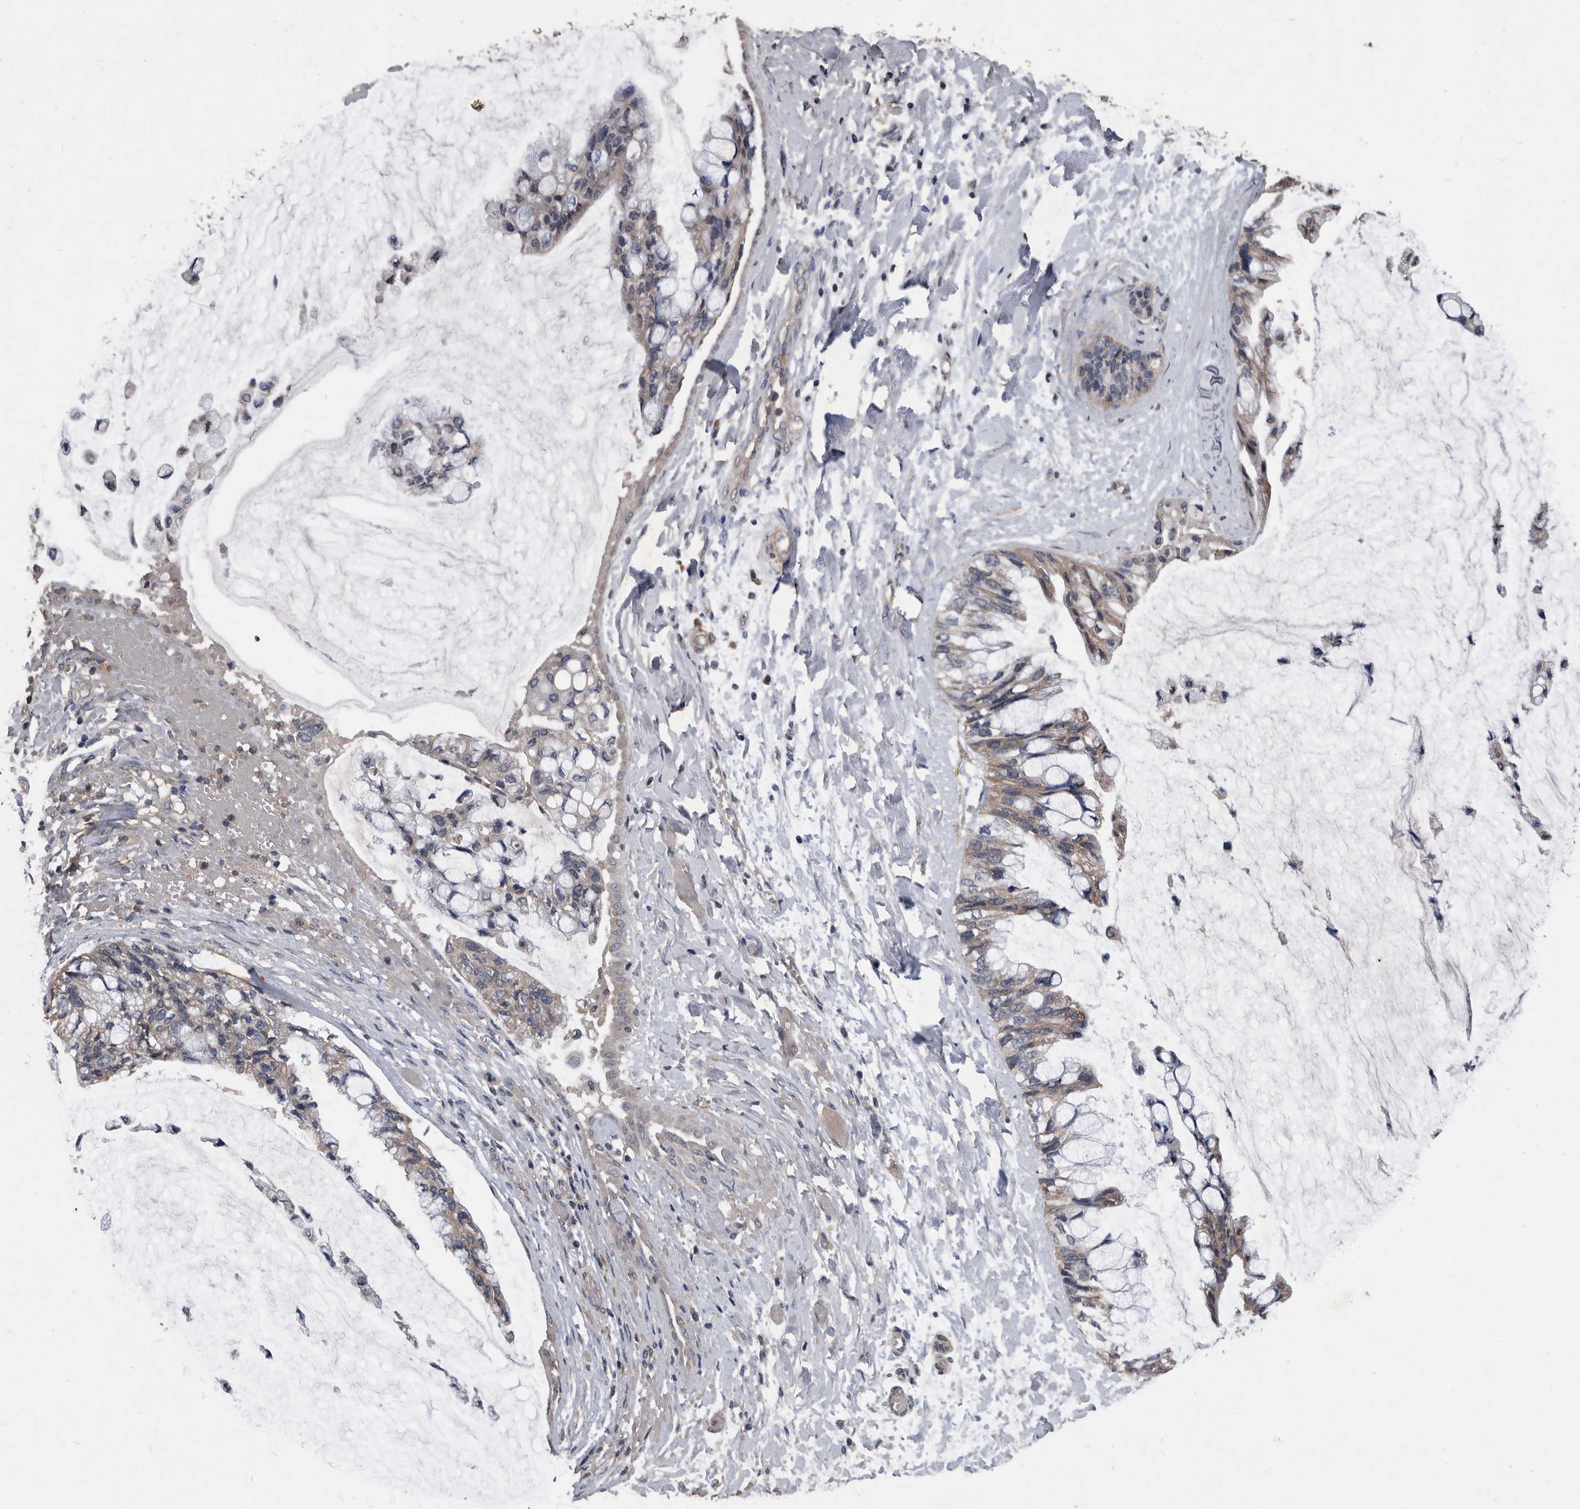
{"staining": {"intensity": "weak", "quantity": "25%-75%", "location": "cytoplasmic/membranous"}, "tissue": "ovarian cancer", "cell_type": "Tumor cells", "image_type": "cancer", "snomed": [{"axis": "morphology", "description": "Cystadenocarcinoma, mucinous, NOS"}, {"axis": "topography", "description": "Ovary"}], "caption": "Immunohistochemical staining of human ovarian cancer (mucinous cystadenocarcinoma) displays low levels of weak cytoplasmic/membranous staining in about 25%-75% of tumor cells.", "gene": "NRBP1", "patient": {"sex": "female", "age": 39}}